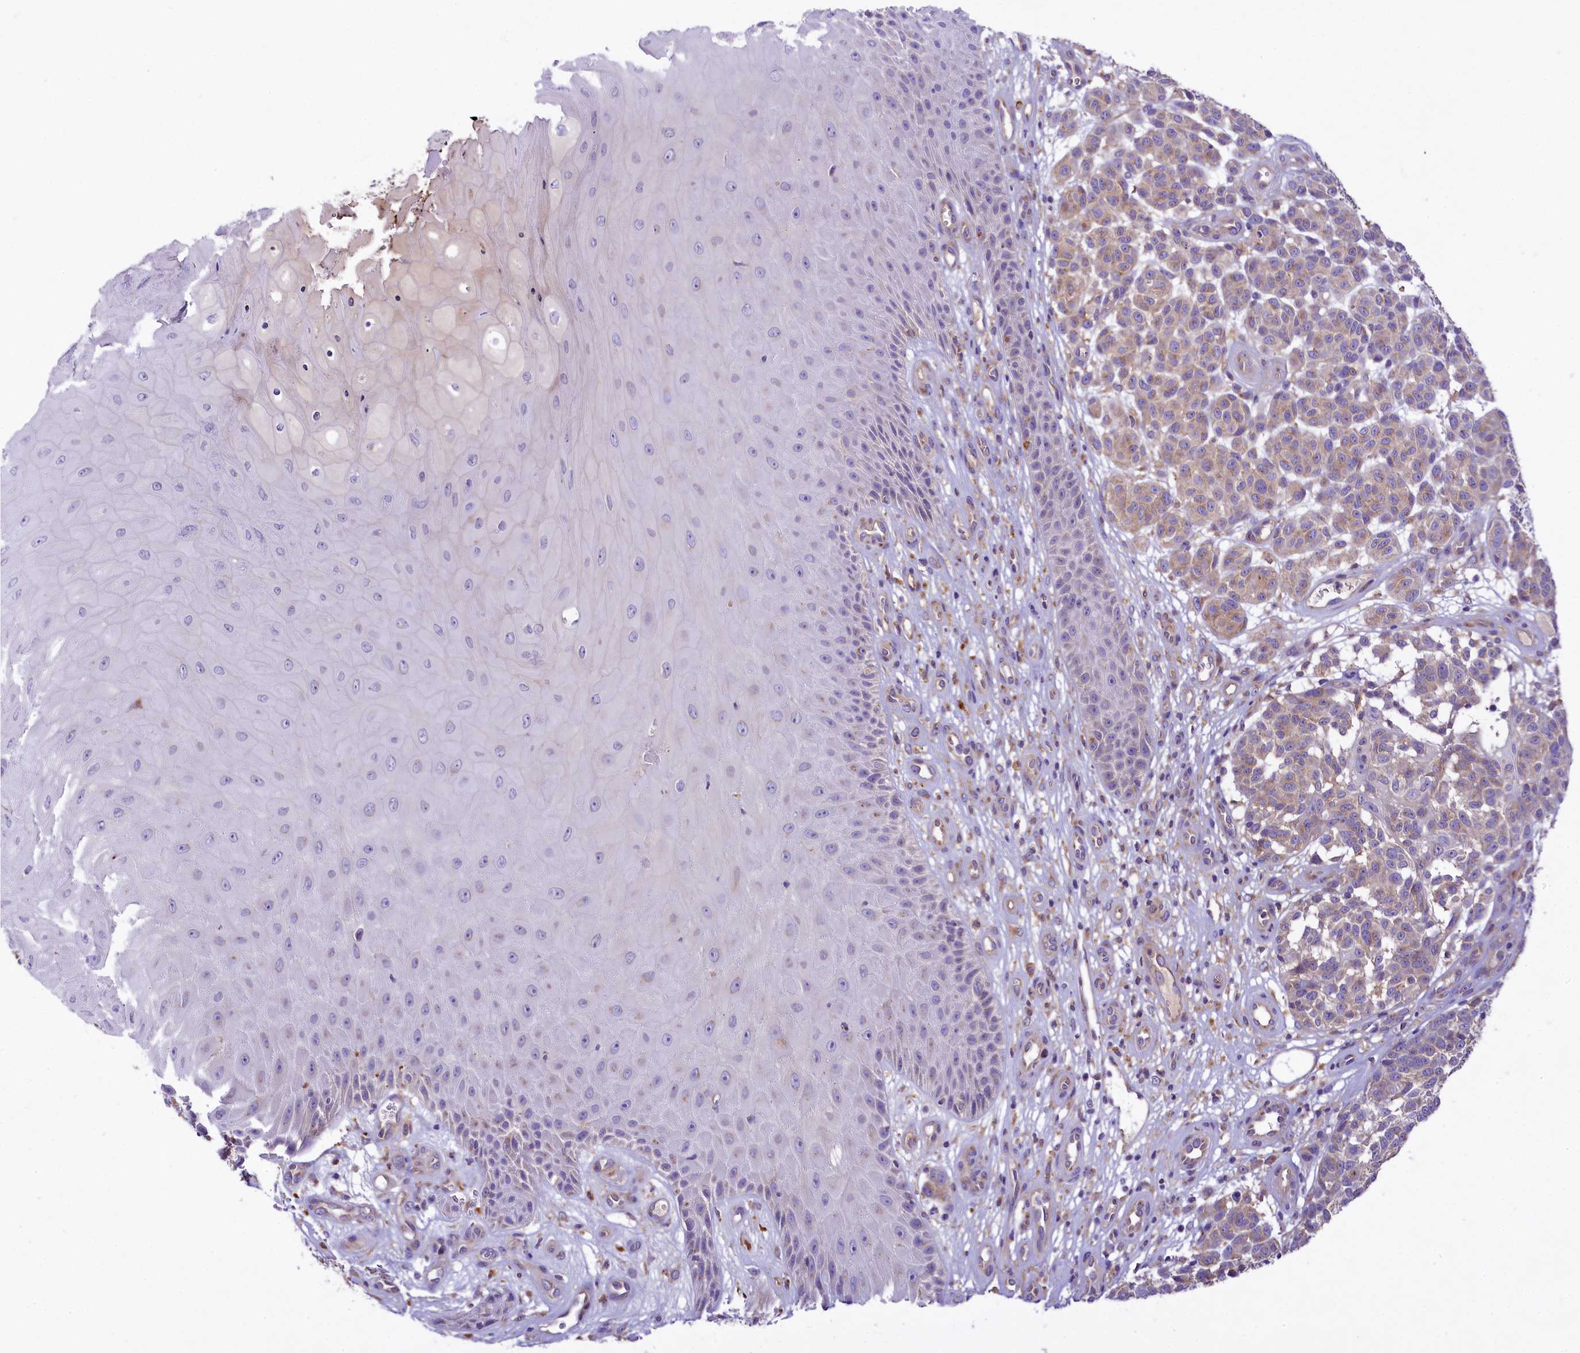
{"staining": {"intensity": "weak", "quantity": ">75%", "location": "cytoplasmic/membranous"}, "tissue": "melanoma", "cell_type": "Tumor cells", "image_type": "cancer", "snomed": [{"axis": "morphology", "description": "Malignant melanoma, NOS"}, {"axis": "topography", "description": "Skin"}], "caption": "Immunohistochemical staining of human malignant melanoma shows low levels of weak cytoplasmic/membranous protein positivity in approximately >75% of tumor cells.", "gene": "PEMT", "patient": {"sex": "male", "age": 49}}